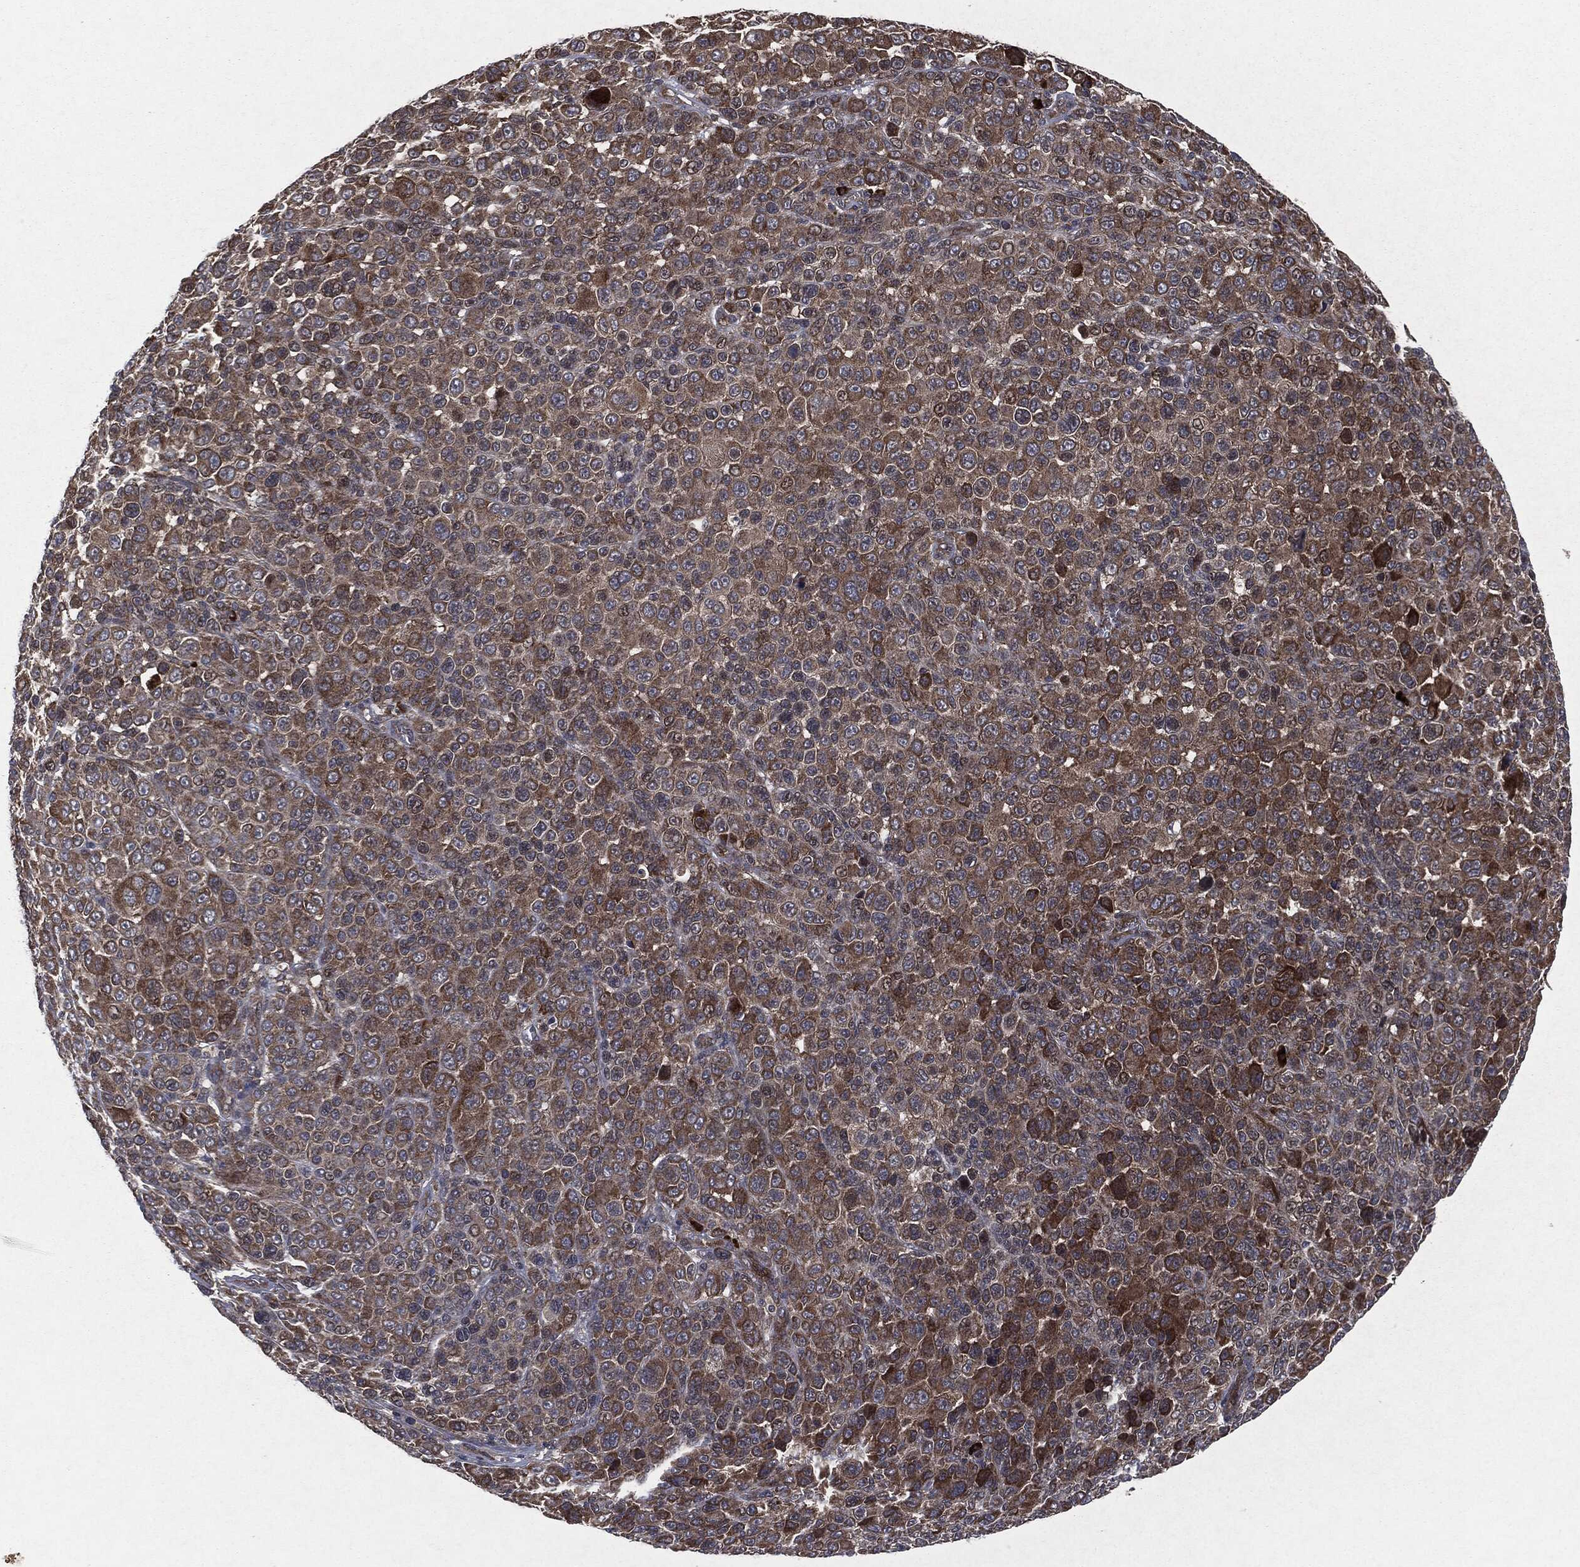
{"staining": {"intensity": "strong", "quantity": "25%-75%", "location": "cytoplasmic/membranous"}, "tissue": "melanoma", "cell_type": "Tumor cells", "image_type": "cancer", "snomed": [{"axis": "morphology", "description": "Malignant melanoma, NOS"}, {"axis": "topography", "description": "Skin"}], "caption": "A high amount of strong cytoplasmic/membranous staining is appreciated in approximately 25%-75% of tumor cells in malignant melanoma tissue.", "gene": "RAF1", "patient": {"sex": "female", "age": 57}}